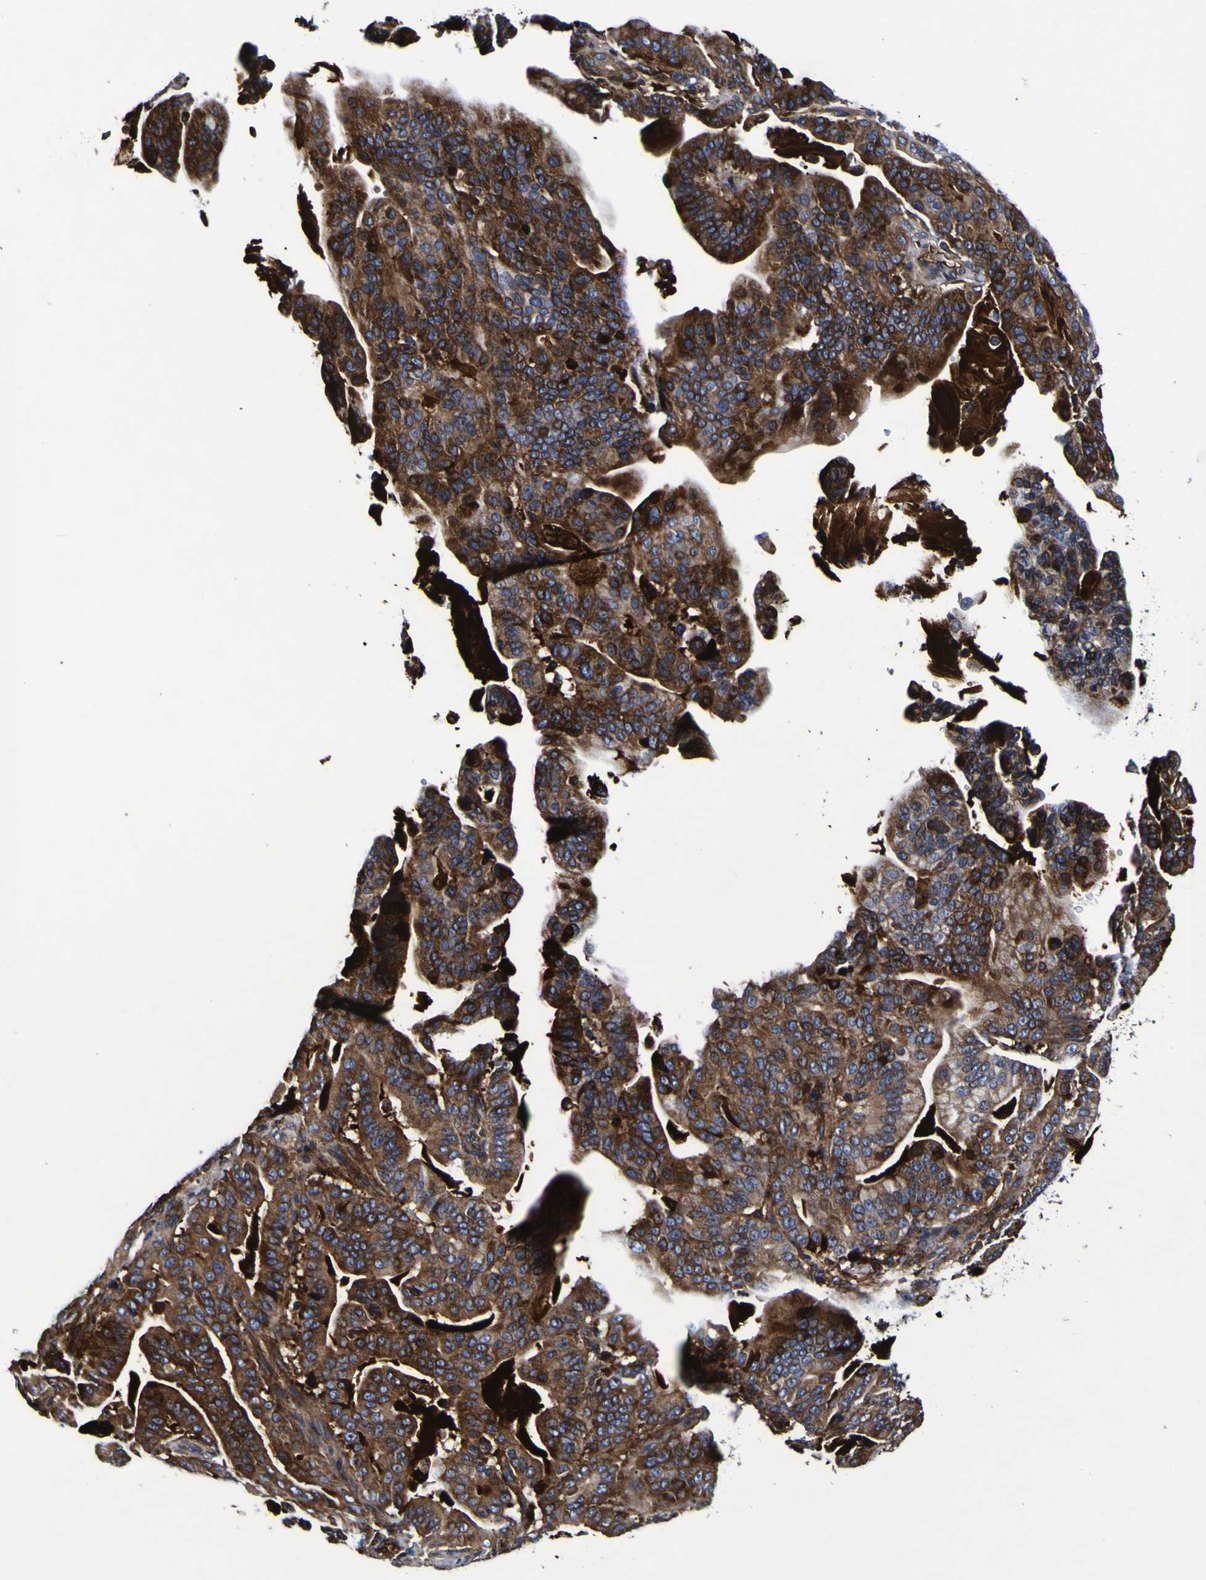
{"staining": {"intensity": "moderate", "quantity": ">75%", "location": "cytoplasmic/membranous"}, "tissue": "pancreatic cancer", "cell_type": "Tumor cells", "image_type": "cancer", "snomed": [{"axis": "morphology", "description": "Adenocarcinoma, NOS"}, {"axis": "topography", "description": "Pancreas"}], "caption": "Immunohistochemical staining of pancreatic adenocarcinoma shows medium levels of moderate cytoplasmic/membranous protein positivity in about >75% of tumor cells.", "gene": "SORCS1", "patient": {"sex": "male", "age": 63}}